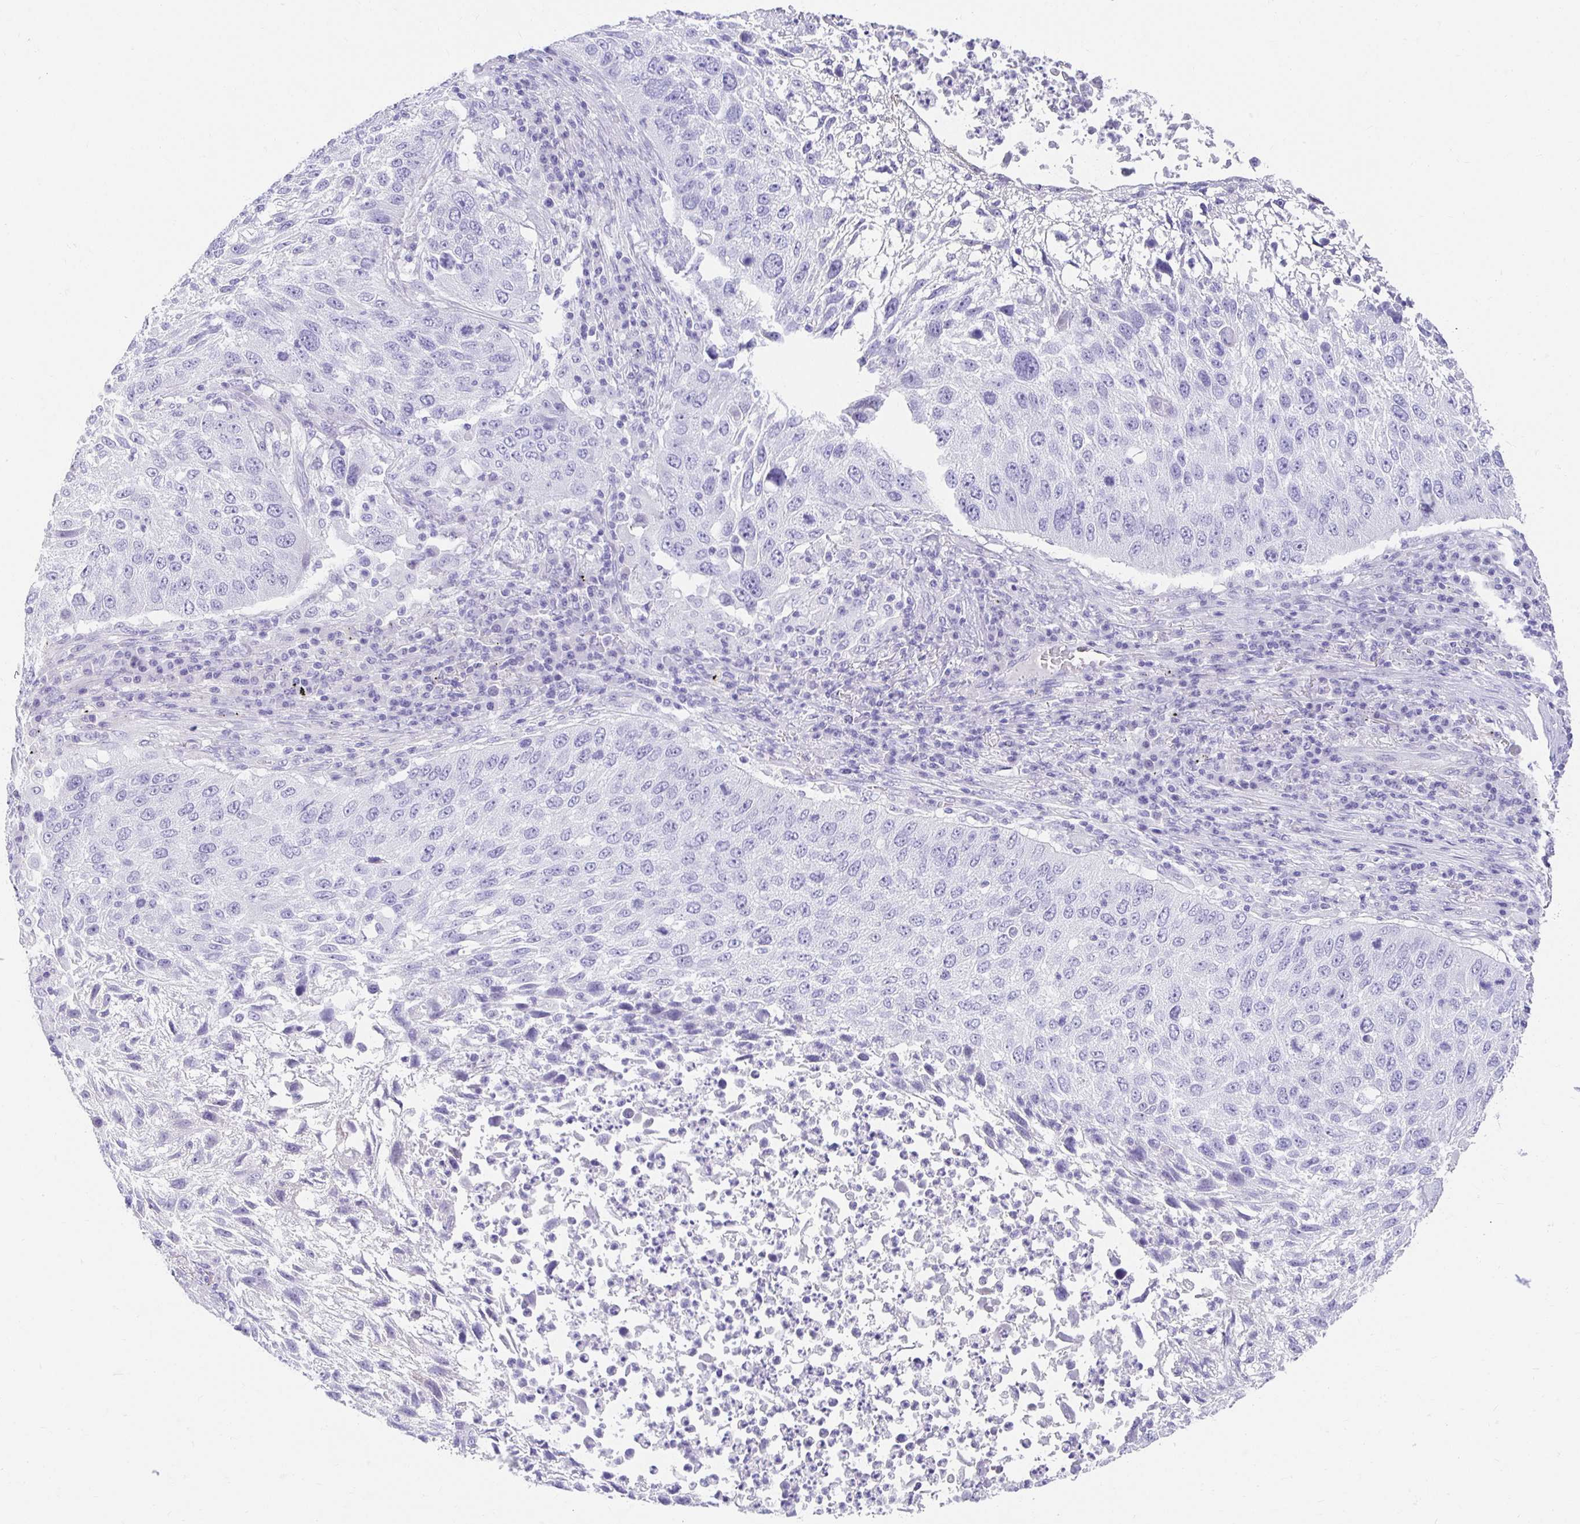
{"staining": {"intensity": "negative", "quantity": "none", "location": "none"}, "tissue": "lung cancer", "cell_type": "Tumor cells", "image_type": "cancer", "snomed": [{"axis": "morphology", "description": "Normal morphology"}, {"axis": "morphology", "description": "Squamous cell carcinoma, NOS"}, {"axis": "topography", "description": "Lymph node"}, {"axis": "topography", "description": "Lung"}], "caption": "Tumor cells show no significant expression in lung squamous cell carcinoma.", "gene": "CHAT", "patient": {"sex": "male", "age": 67}}